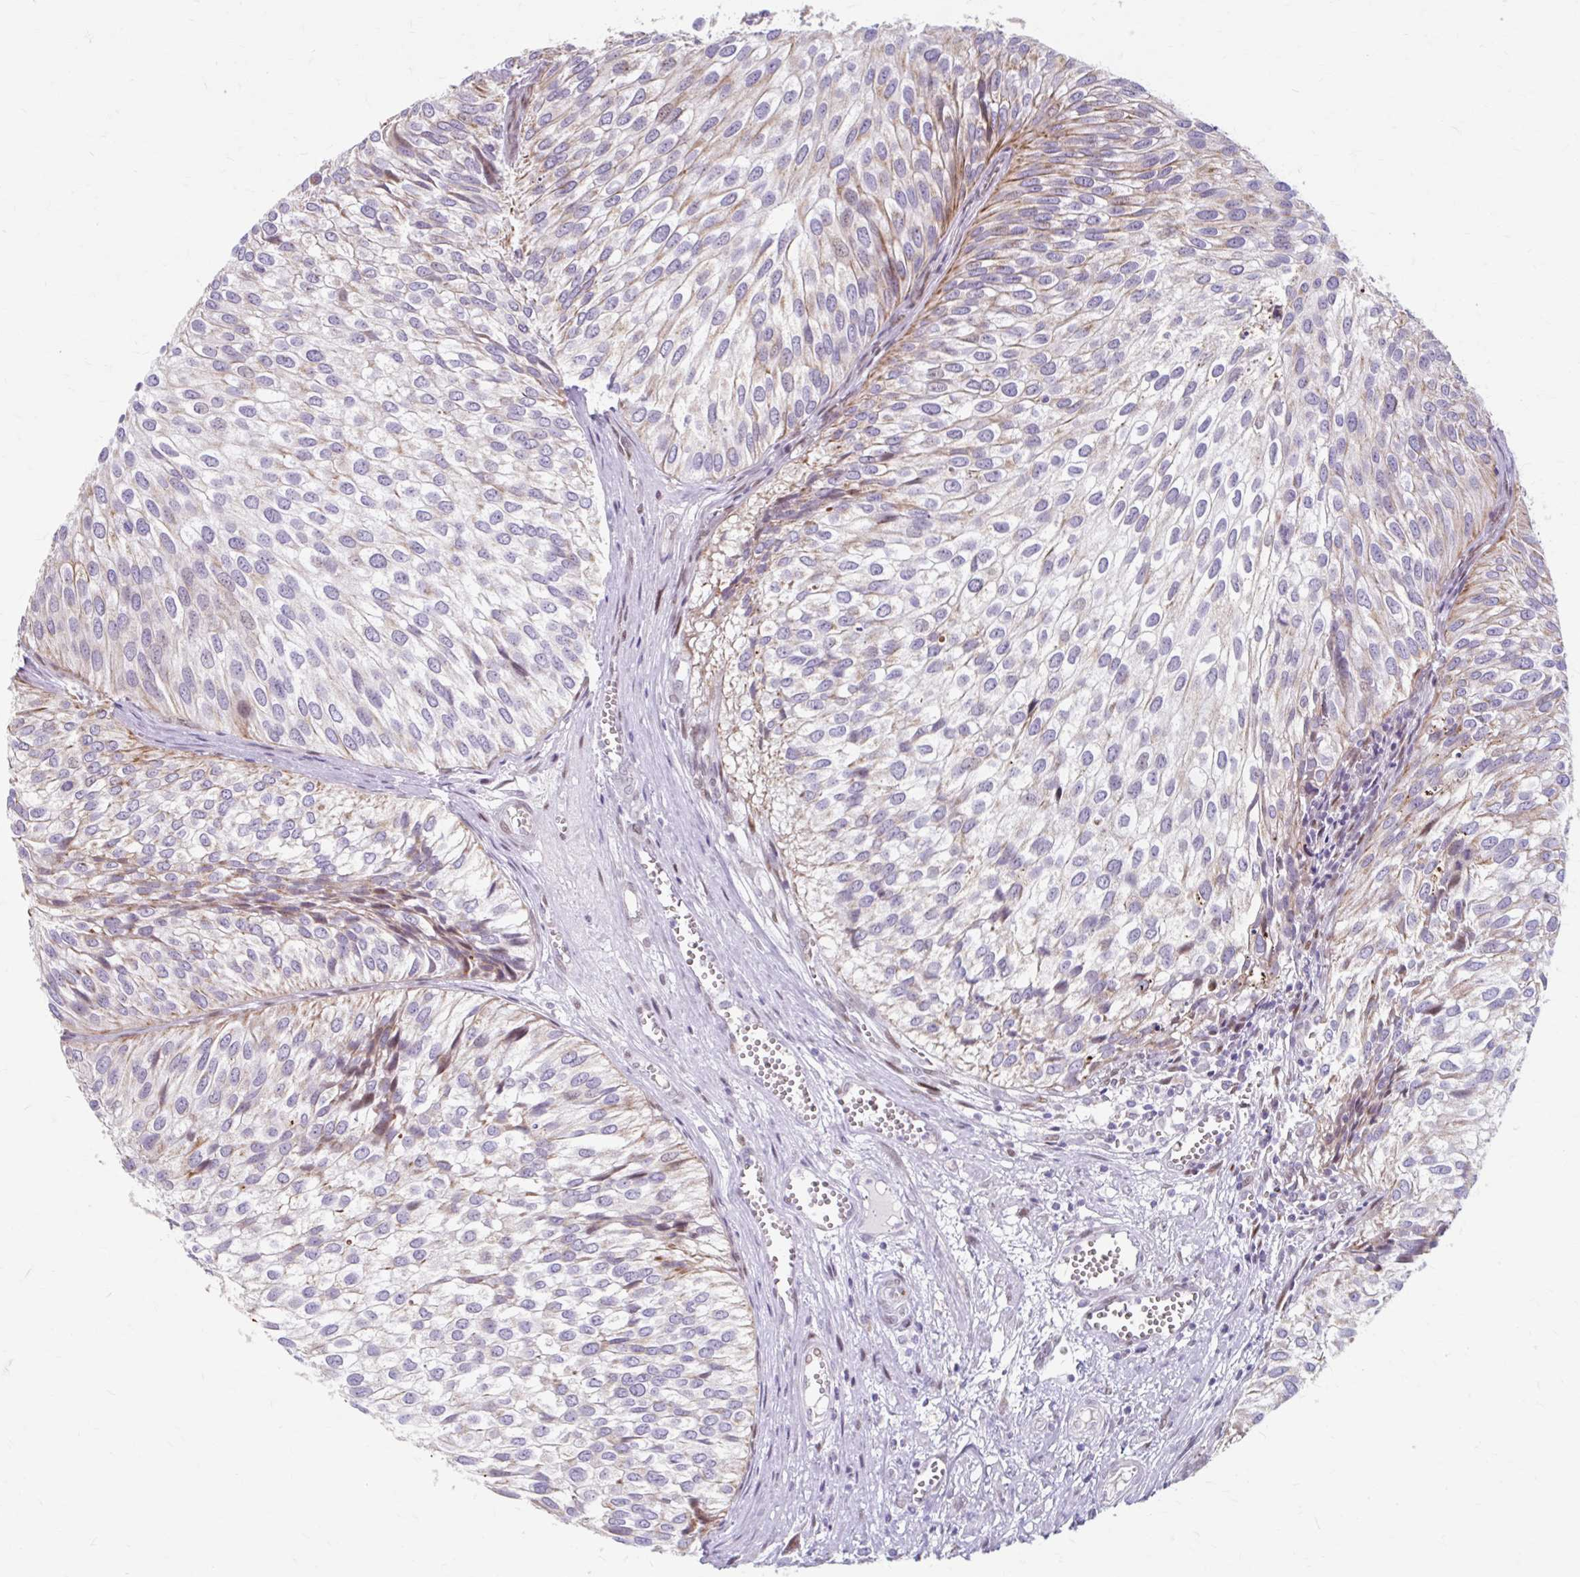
{"staining": {"intensity": "weak", "quantity": "<25%", "location": "cytoplasmic/membranous"}, "tissue": "urothelial cancer", "cell_type": "Tumor cells", "image_type": "cancer", "snomed": [{"axis": "morphology", "description": "Urothelial carcinoma, Low grade"}, {"axis": "topography", "description": "Urinary bladder"}], "caption": "A micrograph of urothelial cancer stained for a protein exhibits no brown staining in tumor cells. (DAB (3,3'-diaminobenzidine) immunohistochemistry with hematoxylin counter stain).", "gene": "BEAN1", "patient": {"sex": "male", "age": 91}}